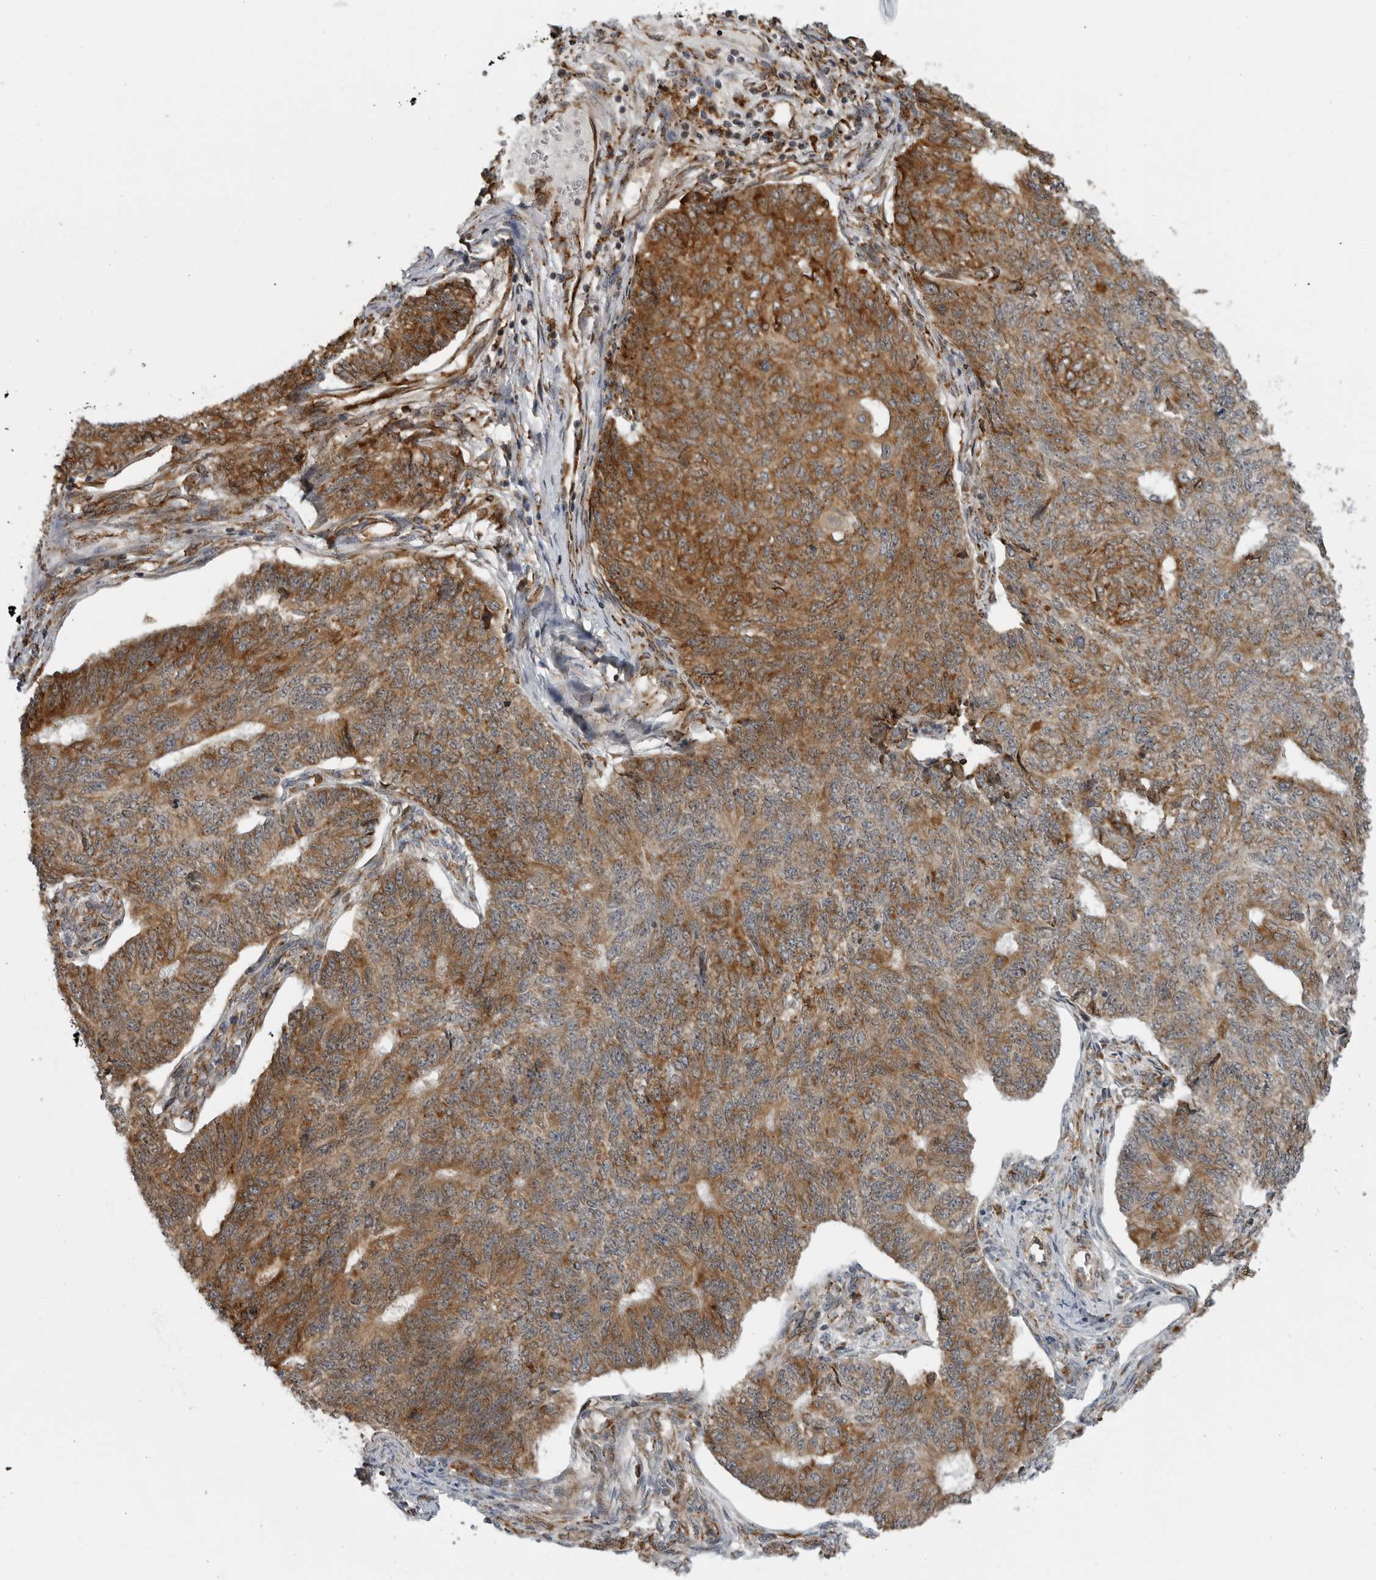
{"staining": {"intensity": "strong", "quantity": ">75%", "location": "cytoplasmic/membranous"}, "tissue": "endometrial cancer", "cell_type": "Tumor cells", "image_type": "cancer", "snomed": [{"axis": "morphology", "description": "Adenocarcinoma, NOS"}, {"axis": "topography", "description": "Endometrium"}], "caption": "IHC of human endometrial adenocarcinoma displays high levels of strong cytoplasmic/membranous positivity in about >75% of tumor cells.", "gene": "ALPK2", "patient": {"sex": "female", "age": 32}}